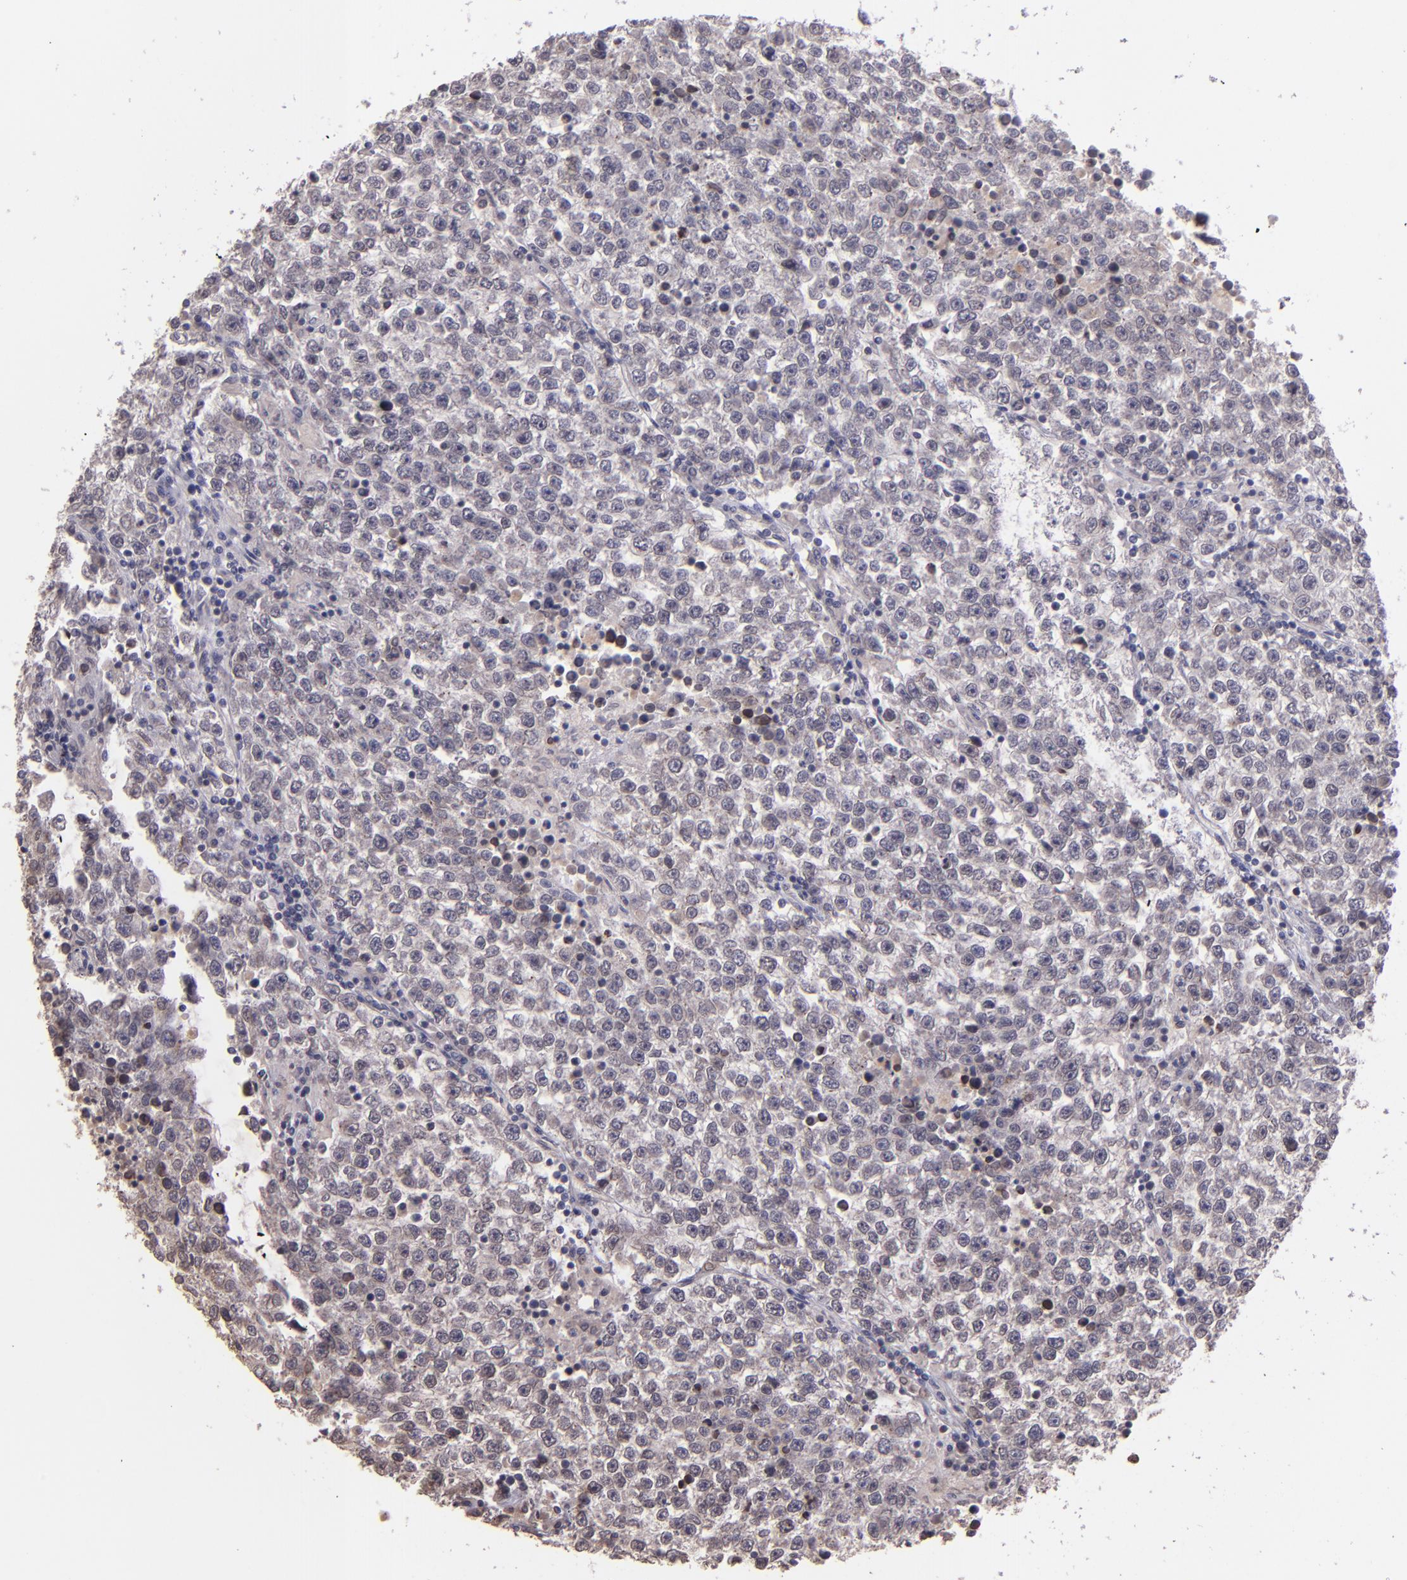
{"staining": {"intensity": "moderate", "quantity": "<25%", "location": "nuclear"}, "tissue": "testis cancer", "cell_type": "Tumor cells", "image_type": "cancer", "snomed": [{"axis": "morphology", "description": "Seminoma, NOS"}, {"axis": "topography", "description": "Testis"}], "caption": "IHC histopathology image of seminoma (testis) stained for a protein (brown), which demonstrates low levels of moderate nuclear positivity in approximately <25% of tumor cells.", "gene": "NUP62CL", "patient": {"sex": "male", "age": 36}}